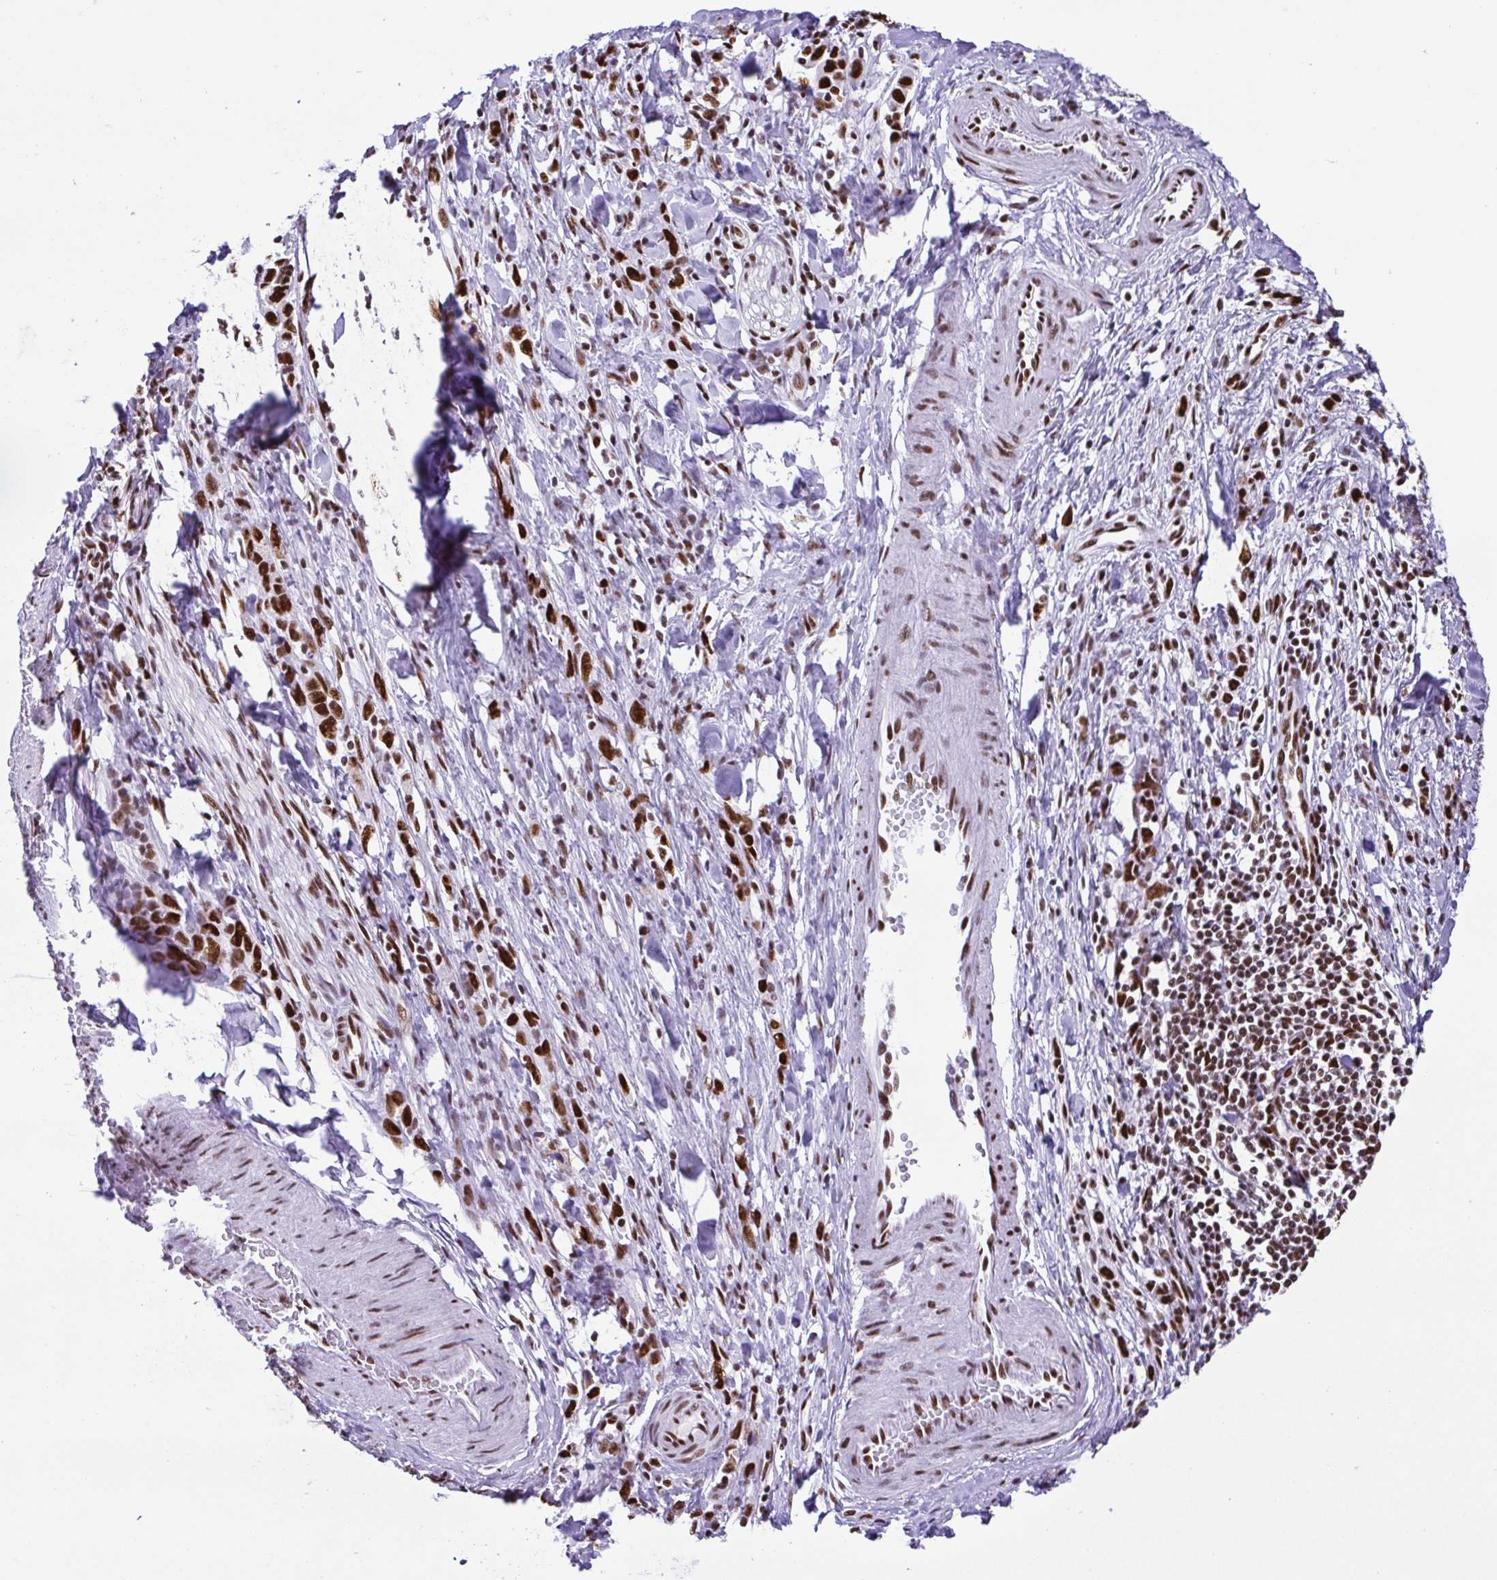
{"staining": {"intensity": "strong", "quantity": ">75%", "location": "nuclear"}, "tissue": "stomach cancer", "cell_type": "Tumor cells", "image_type": "cancer", "snomed": [{"axis": "morphology", "description": "Adenocarcinoma, NOS"}, {"axis": "topography", "description": "Stomach"}], "caption": "Stomach adenocarcinoma stained with a brown dye shows strong nuclear positive positivity in approximately >75% of tumor cells.", "gene": "TRIM28", "patient": {"sex": "male", "age": 47}}